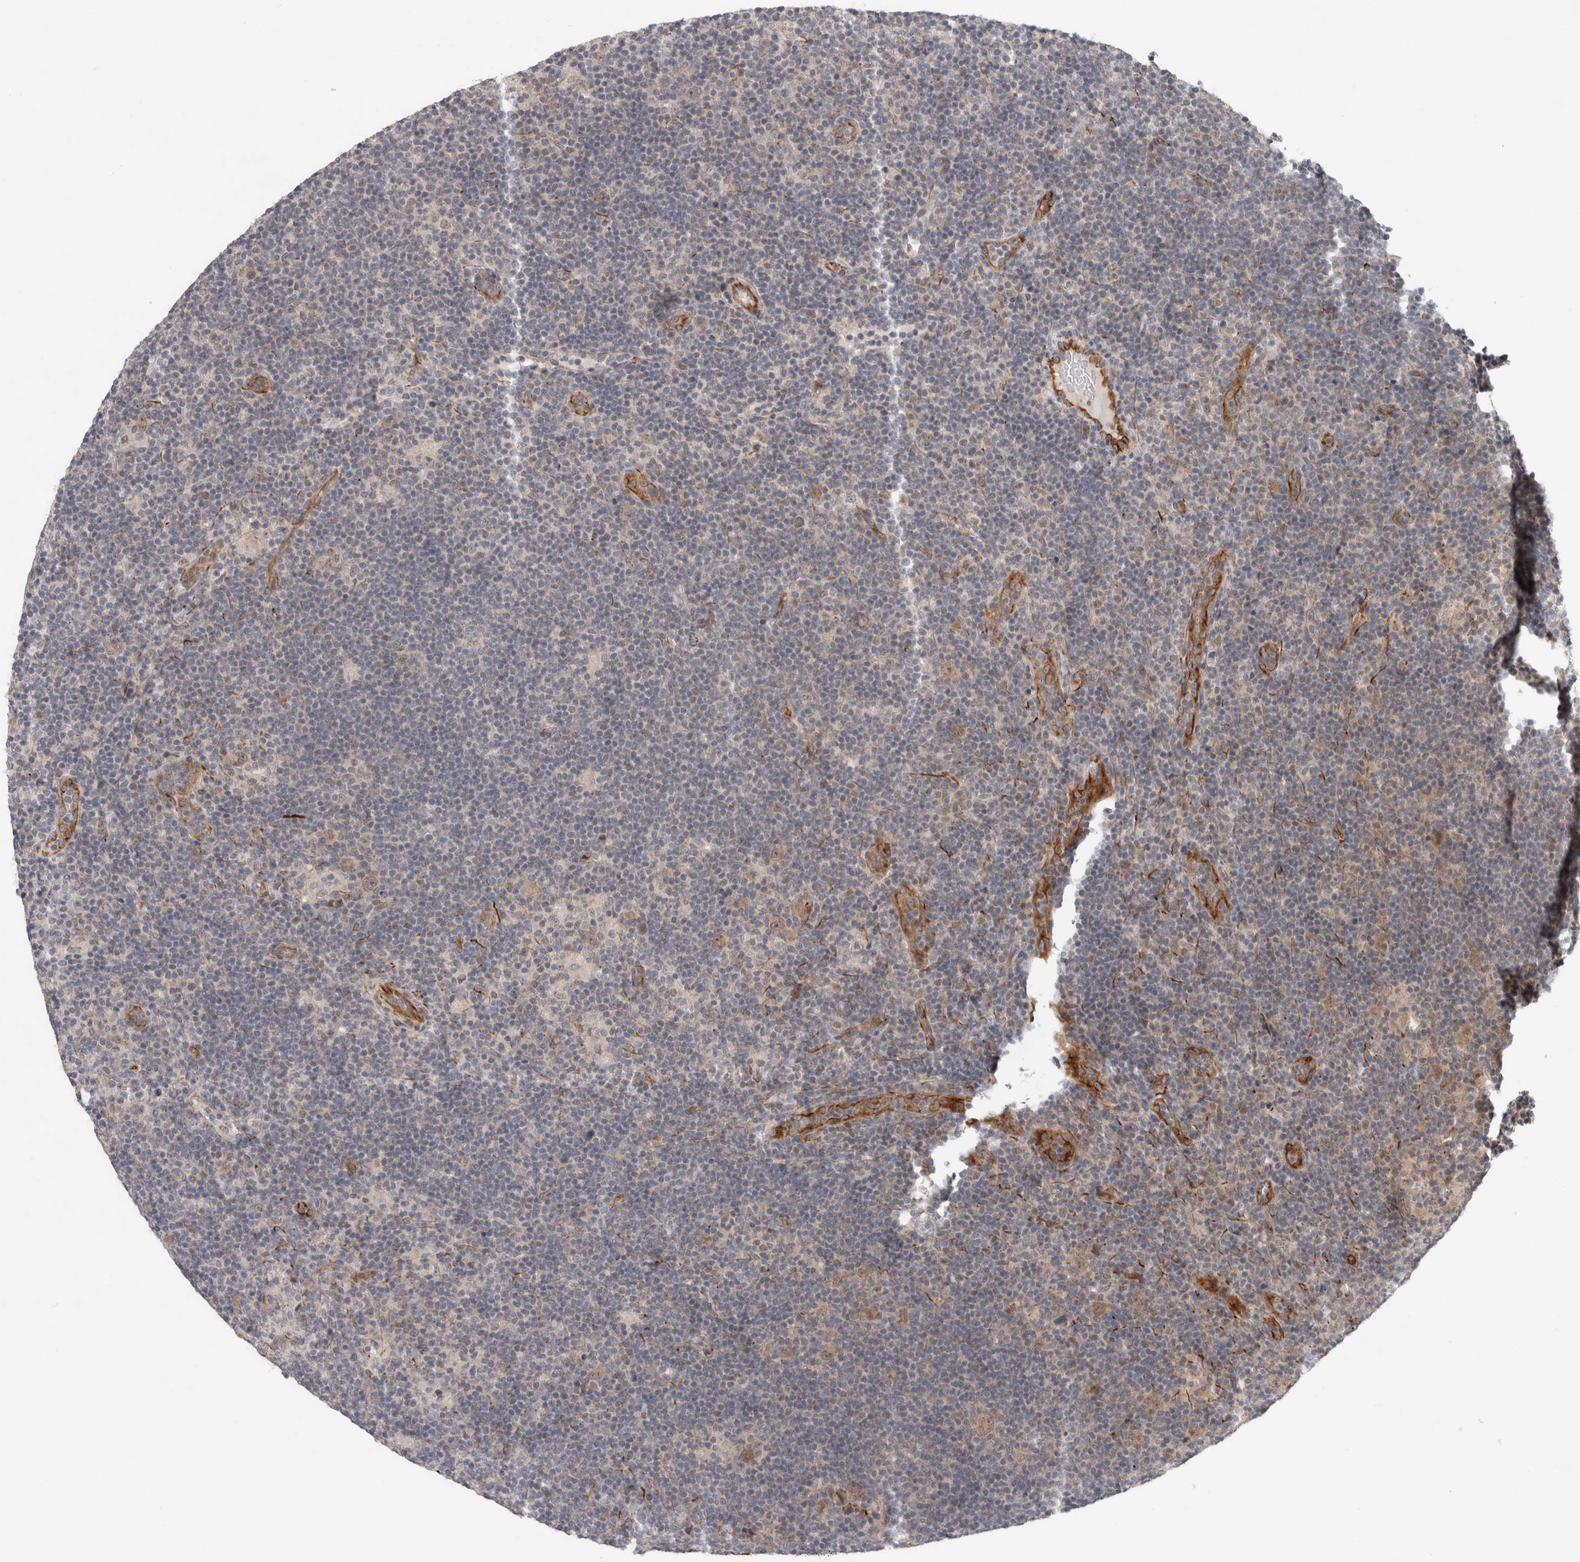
{"staining": {"intensity": "weak", "quantity": ">75%", "location": "cytoplasmic/membranous"}, "tissue": "lymphoma", "cell_type": "Tumor cells", "image_type": "cancer", "snomed": [{"axis": "morphology", "description": "Hodgkin's disease, NOS"}, {"axis": "topography", "description": "Lymph node"}], "caption": "This is a micrograph of immunohistochemistry (IHC) staining of Hodgkin's disease, which shows weak staining in the cytoplasmic/membranous of tumor cells.", "gene": "CRISPLD1", "patient": {"sex": "female", "age": 57}}